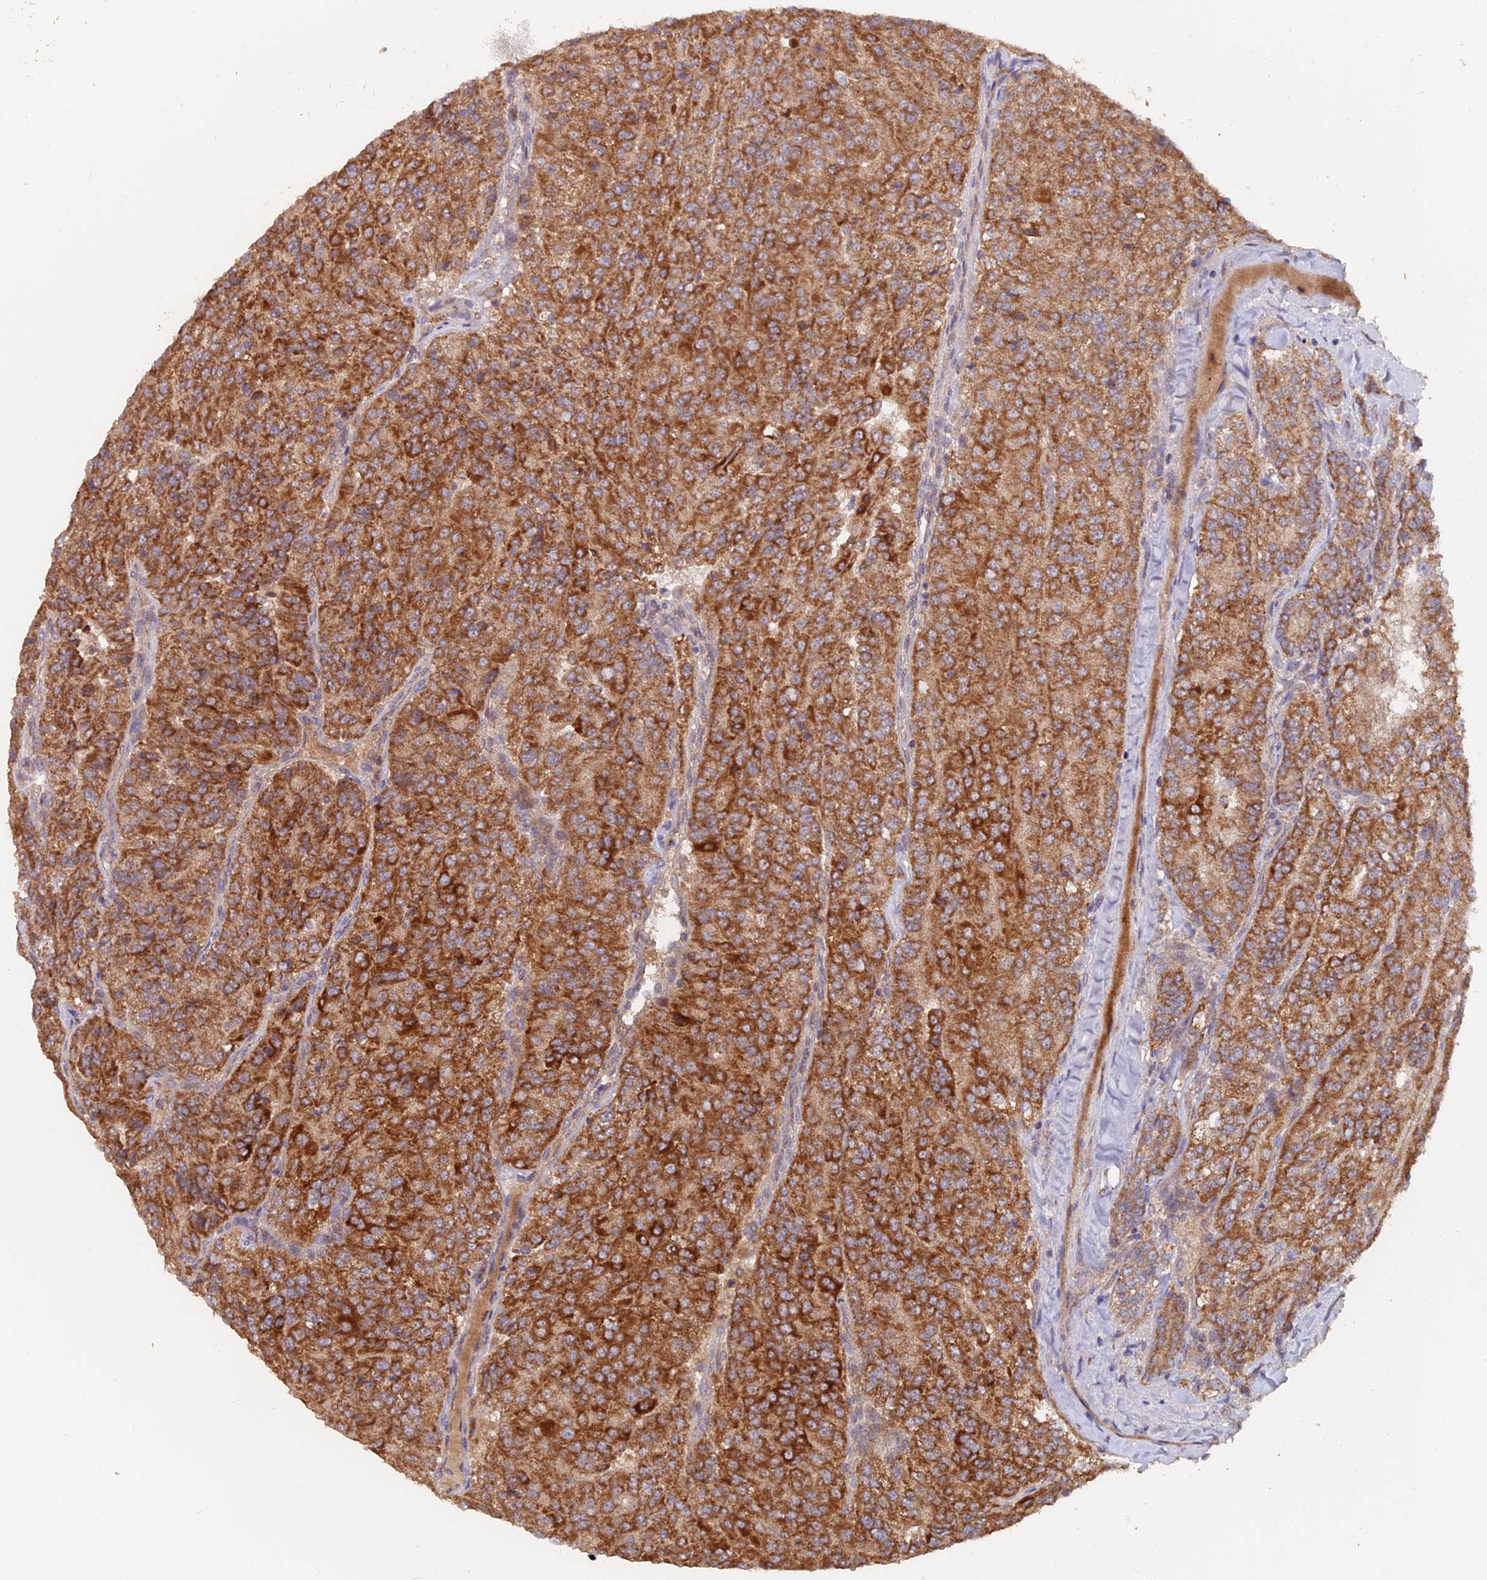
{"staining": {"intensity": "strong", "quantity": ">75%", "location": "cytoplasmic/membranous"}, "tissue": "renal cancer", "cell_type": "Tumor cells", "image_type": "cancer", "snomed": [{"axis": "morphology", "description": "Adenocarcinoma, NOS"}, {"axis": "topography", "description": "Kidney"}], "caption": "This is an image of immunohistochemistry staining of renal adenocarcinoma, which shows strong staining in the cytoplasmic/membranous of tumor cells.", "gene": "IFT22", "patient": {"sex": "female", "age": 63}}